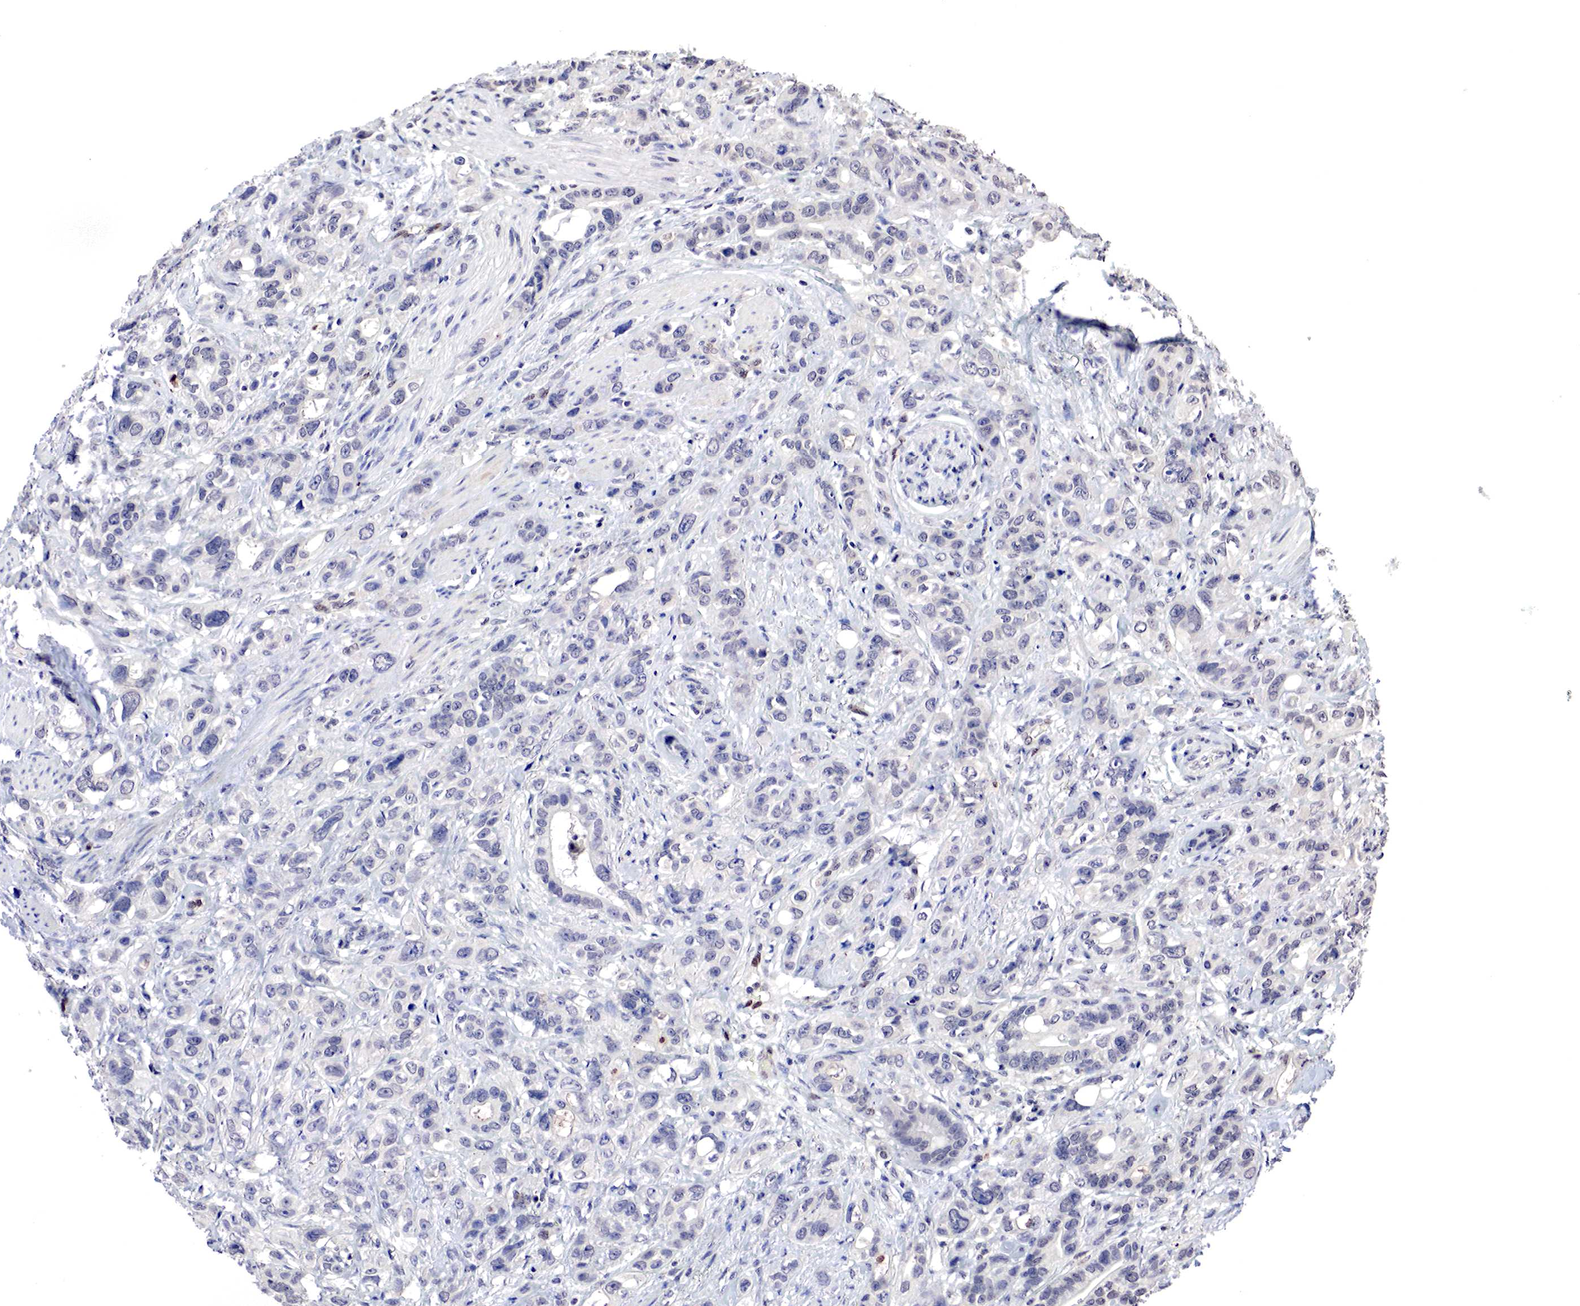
{"staining": {"intensity": "negative", "quantity": "none", "location": "none"}, "tissue": "stomach cancer", "cell_type": "Tumor cells", "image_type": "cancer", "snomed": [{"axis": "morphology", "description": "Adenocarcinoma, NOS"}, {"axis": "topography", "description": "Stomach, upper"}], "caption": "The immunohistochemistry micrograph has no significant expression in tumor cells of stomach cancer (adenocarcinoma) tissue.", "gene": "DACH2", "patient": {"sex": "male", "age": 47}}